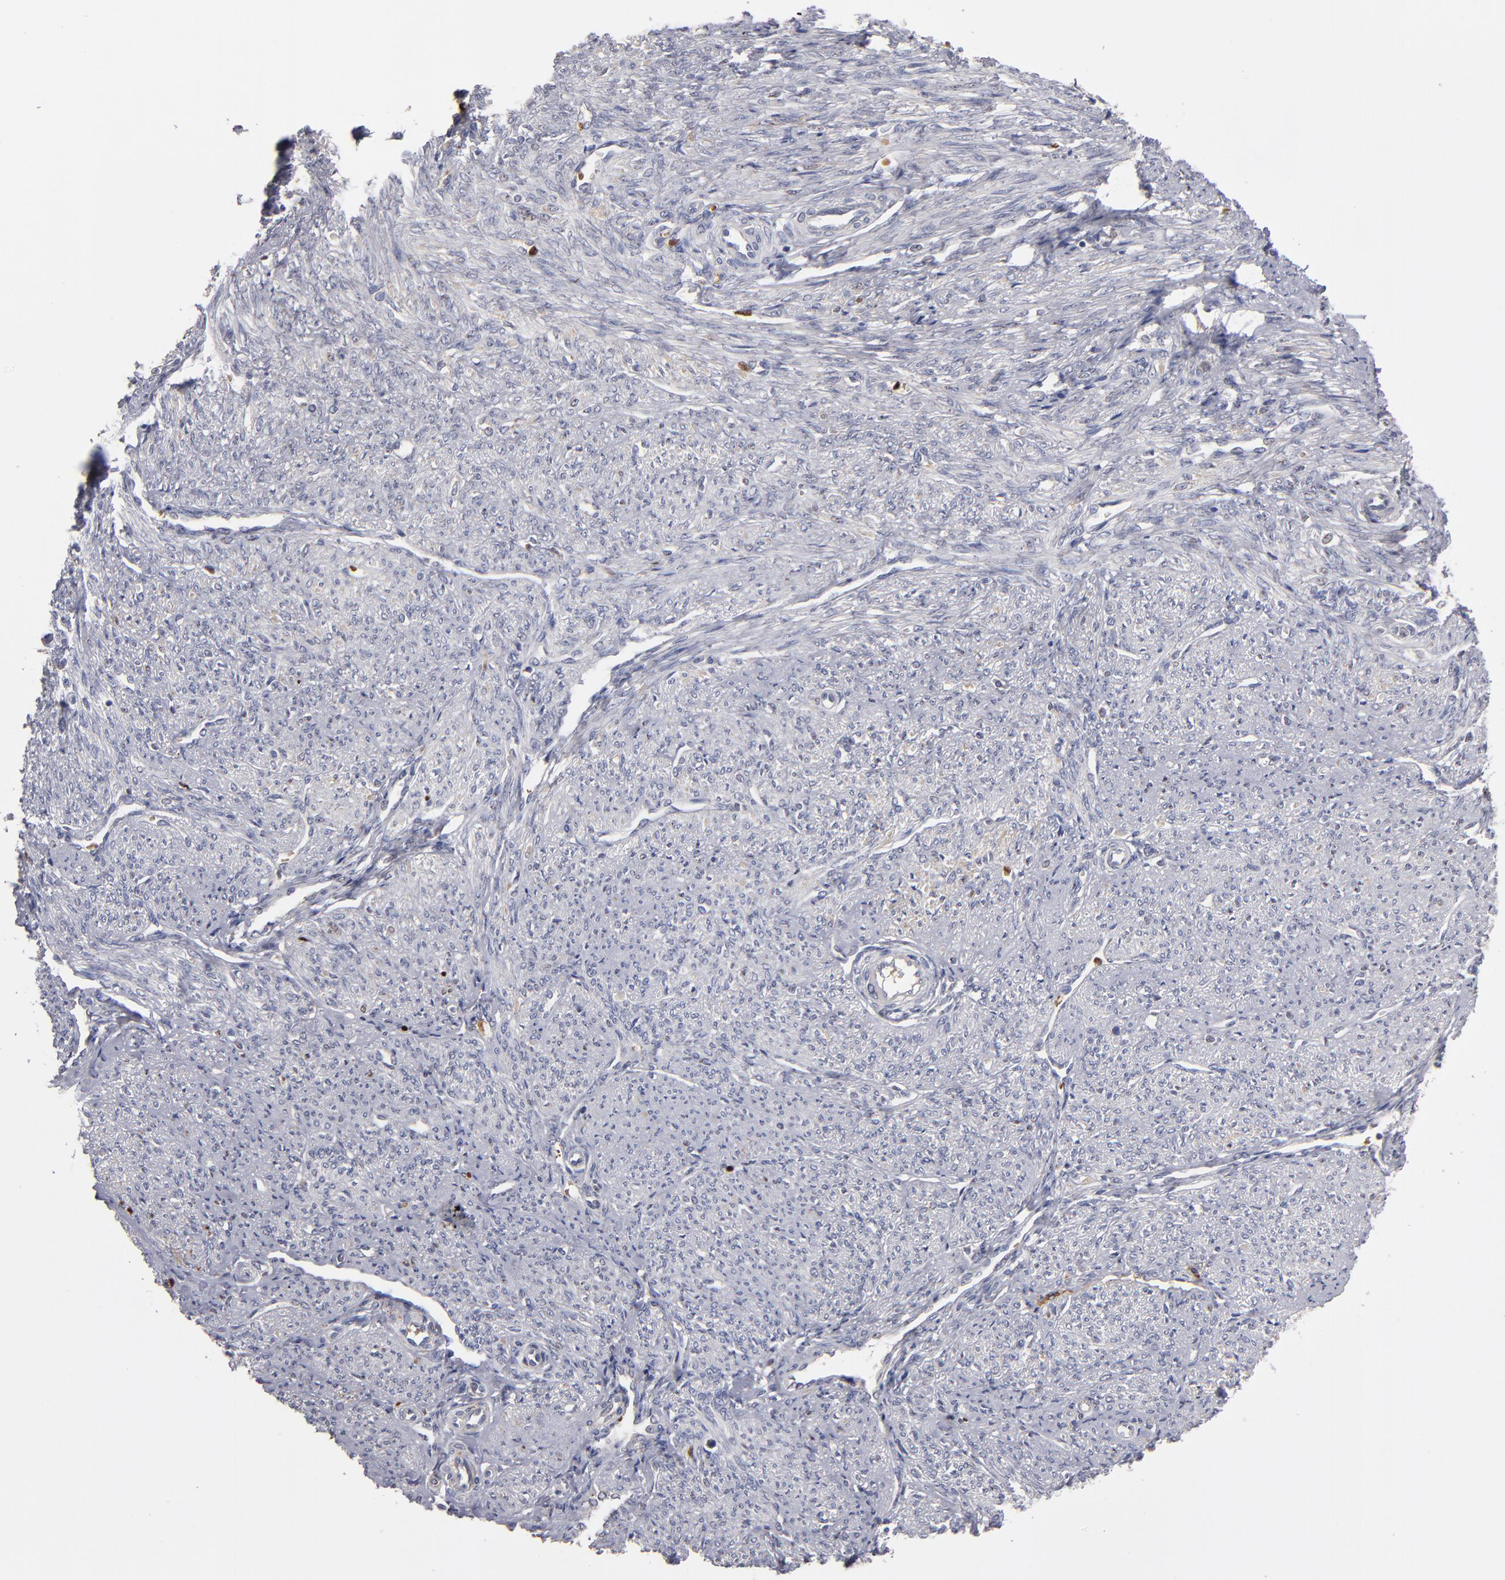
{"staining": {"intensity": "negative", "quantity": "none", "location": "none"}, "tissue": "smooth muscle", "cell_type": "Smooth muscle cells", "image_type": "normal", "snomed": [{"axis": "morphology", "description": "Normal tissue, NOS"}, {"axis": "topography", "description": "Smooth muscle"}], "caption": "Immunohistochemistry (IHC) histopathology image of benign smooth muscle: smooth muscle stained with DAB (3,3'-diaminobenzidine) reveals no significant protein expression in smooth muscle cells.", "gene": "EXD2", "patient": {"sex": "female", "age": 65}}